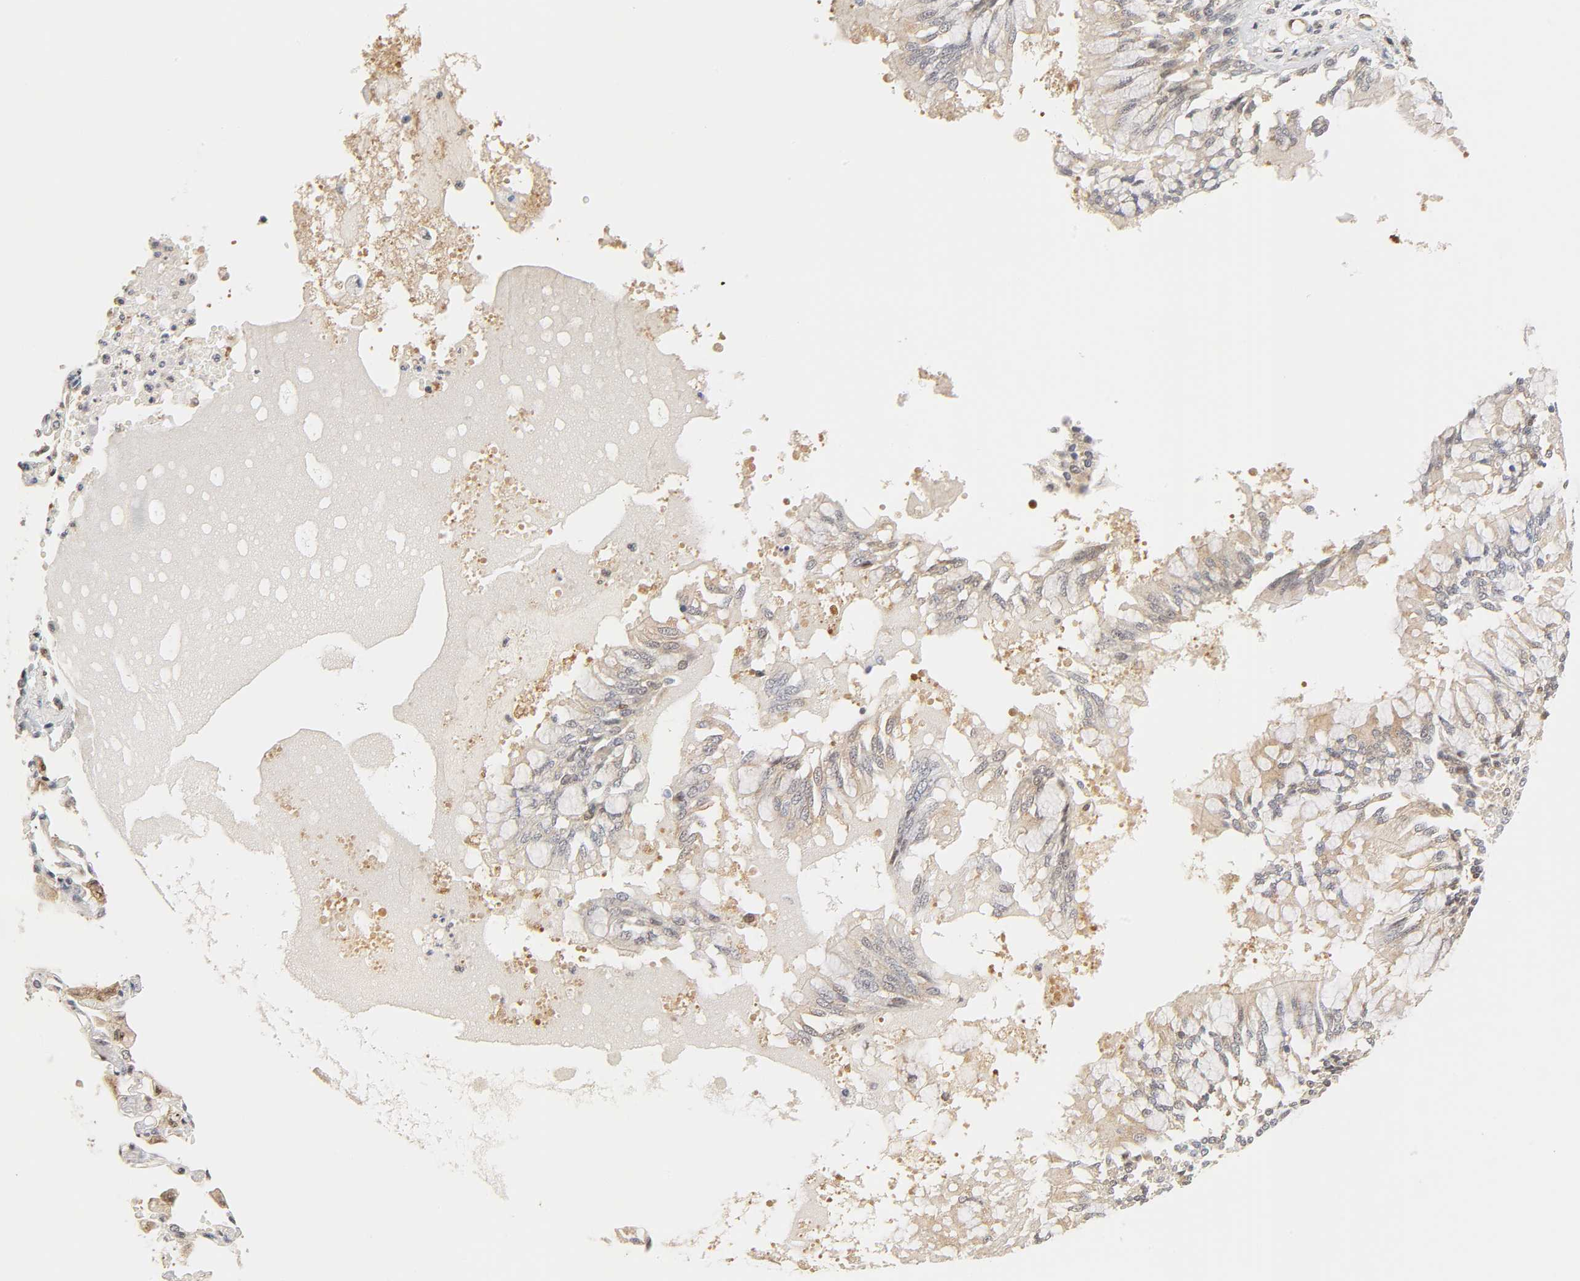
{"staining": {"intensity": "weak", "quantity": ">75%", "location": "cytoplasmic/membranous"}, "tissue": "bronchus", "cell_type": "Respiratory epithelial cells", "image_type": "normal", "snomed": [{"axis": "morphology", "description": "Normal tissue, NOS"}, {"axis": "topography", "description": "Cartilage tissue"}, {"axis": "topography", "description": "Bronchus"}, {"axis": "topography", "description": "Lung"}, {"axis": "topography", "description": "Peripheral nerve tissue"}], "caption": "The immunohistochemical stain highlights weak cytoplasmic/membranous expression in respiratory epithelial cells of benign bronchus. Using DAB (3,3'-diaminobenzidine) (brown) and hematoxylin (blue) stains, captured at high magnification using brightfield microscopy.", "gene": "CDC37", "patient": {"sex": "female", "age": 49}}